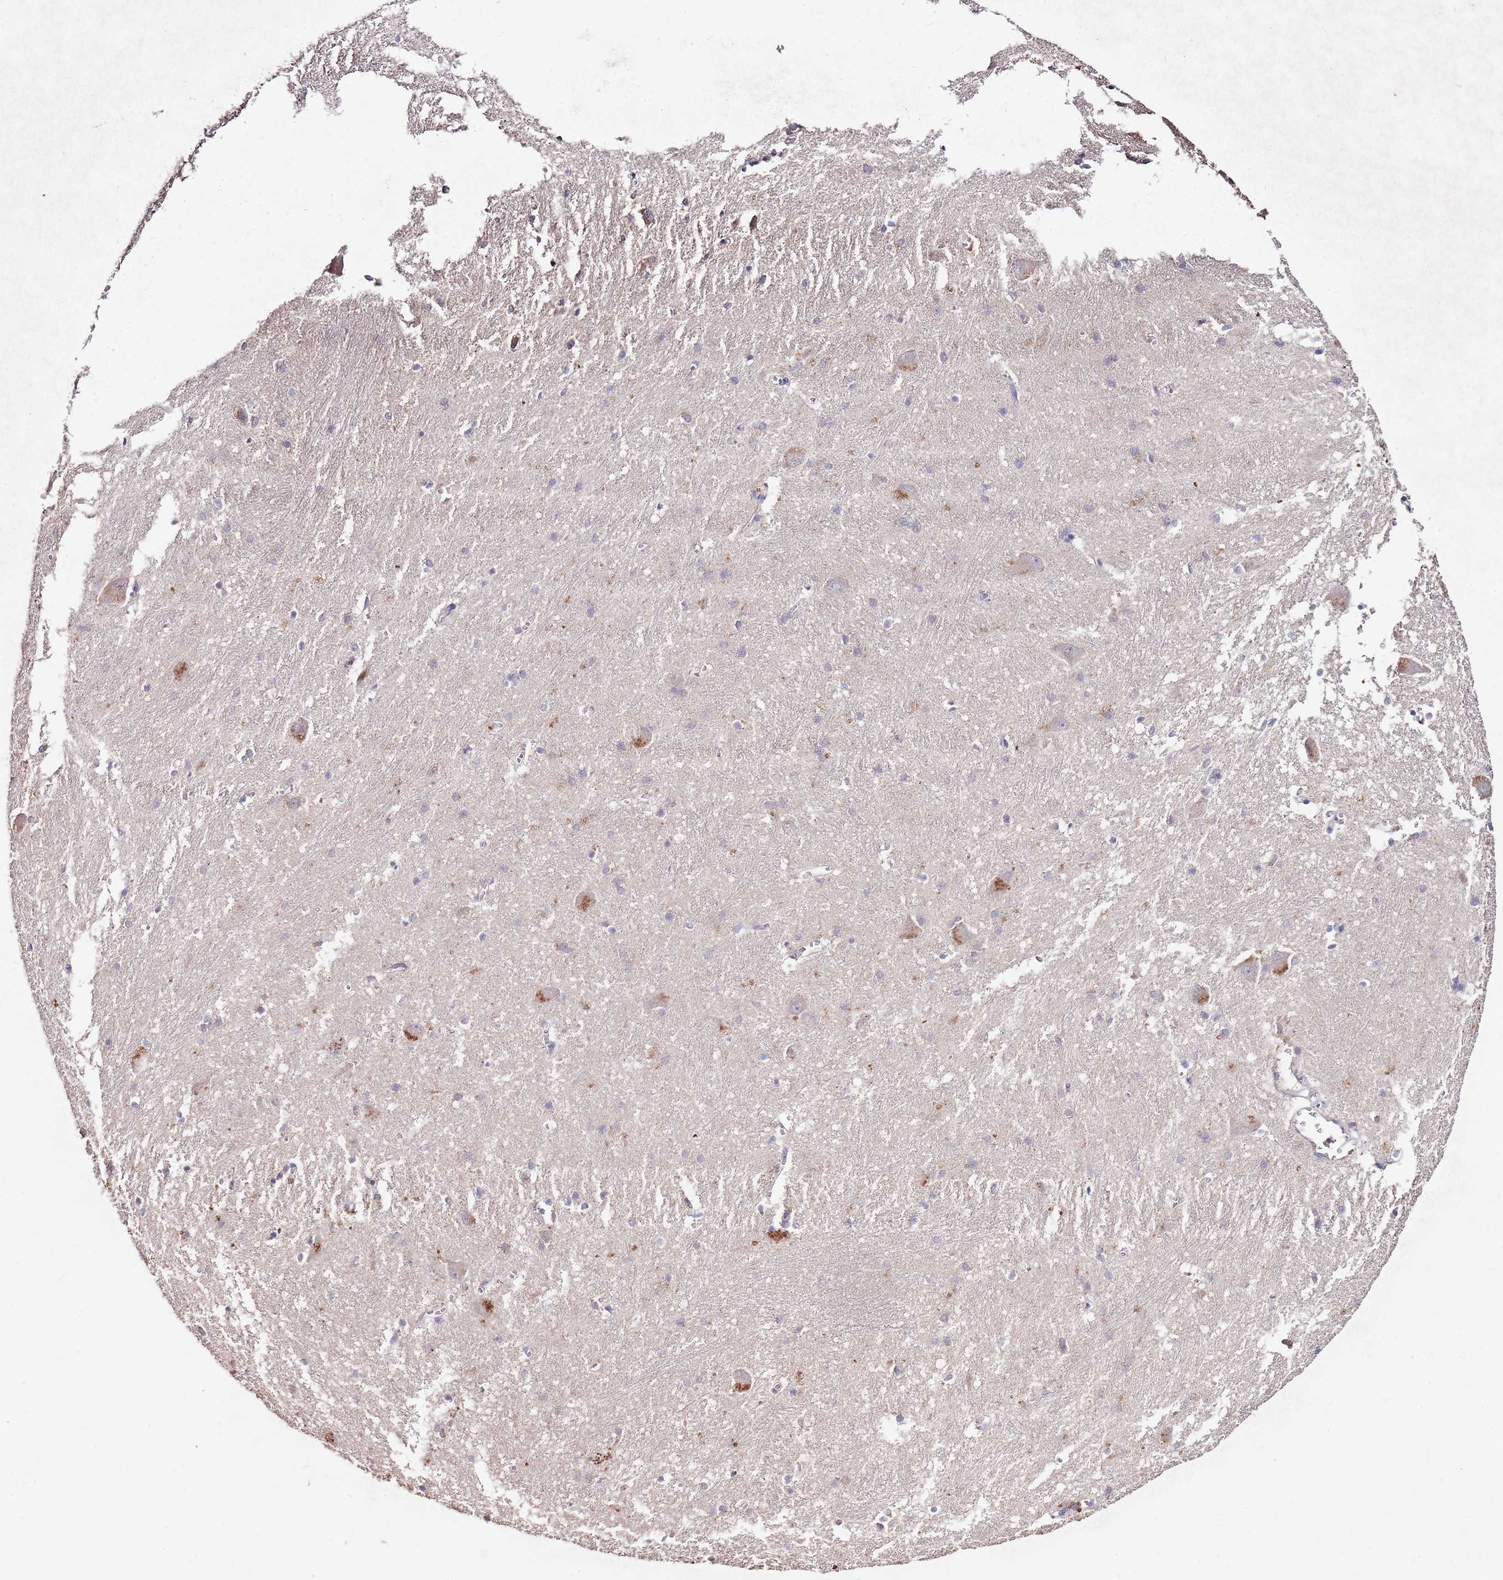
{"staining": {"intensity": "negative", "quantity": "none", "location": "none"}, "tissue": "caudate", "cell_type": "Glial cells", "image_type": "normal", "snomed": [{"axis": "morphology", "description": "Normal tissue, NOS"}, {"axis": "topography", "description": "Lateral ventricle wall"}], "caption": "This is a image of immunohistochemistry (IHC) staining of benign caudate, which shows no positivity in glial cells.", "gene": "NRDE2", "patient": {"sex": "male", "age": 37}}